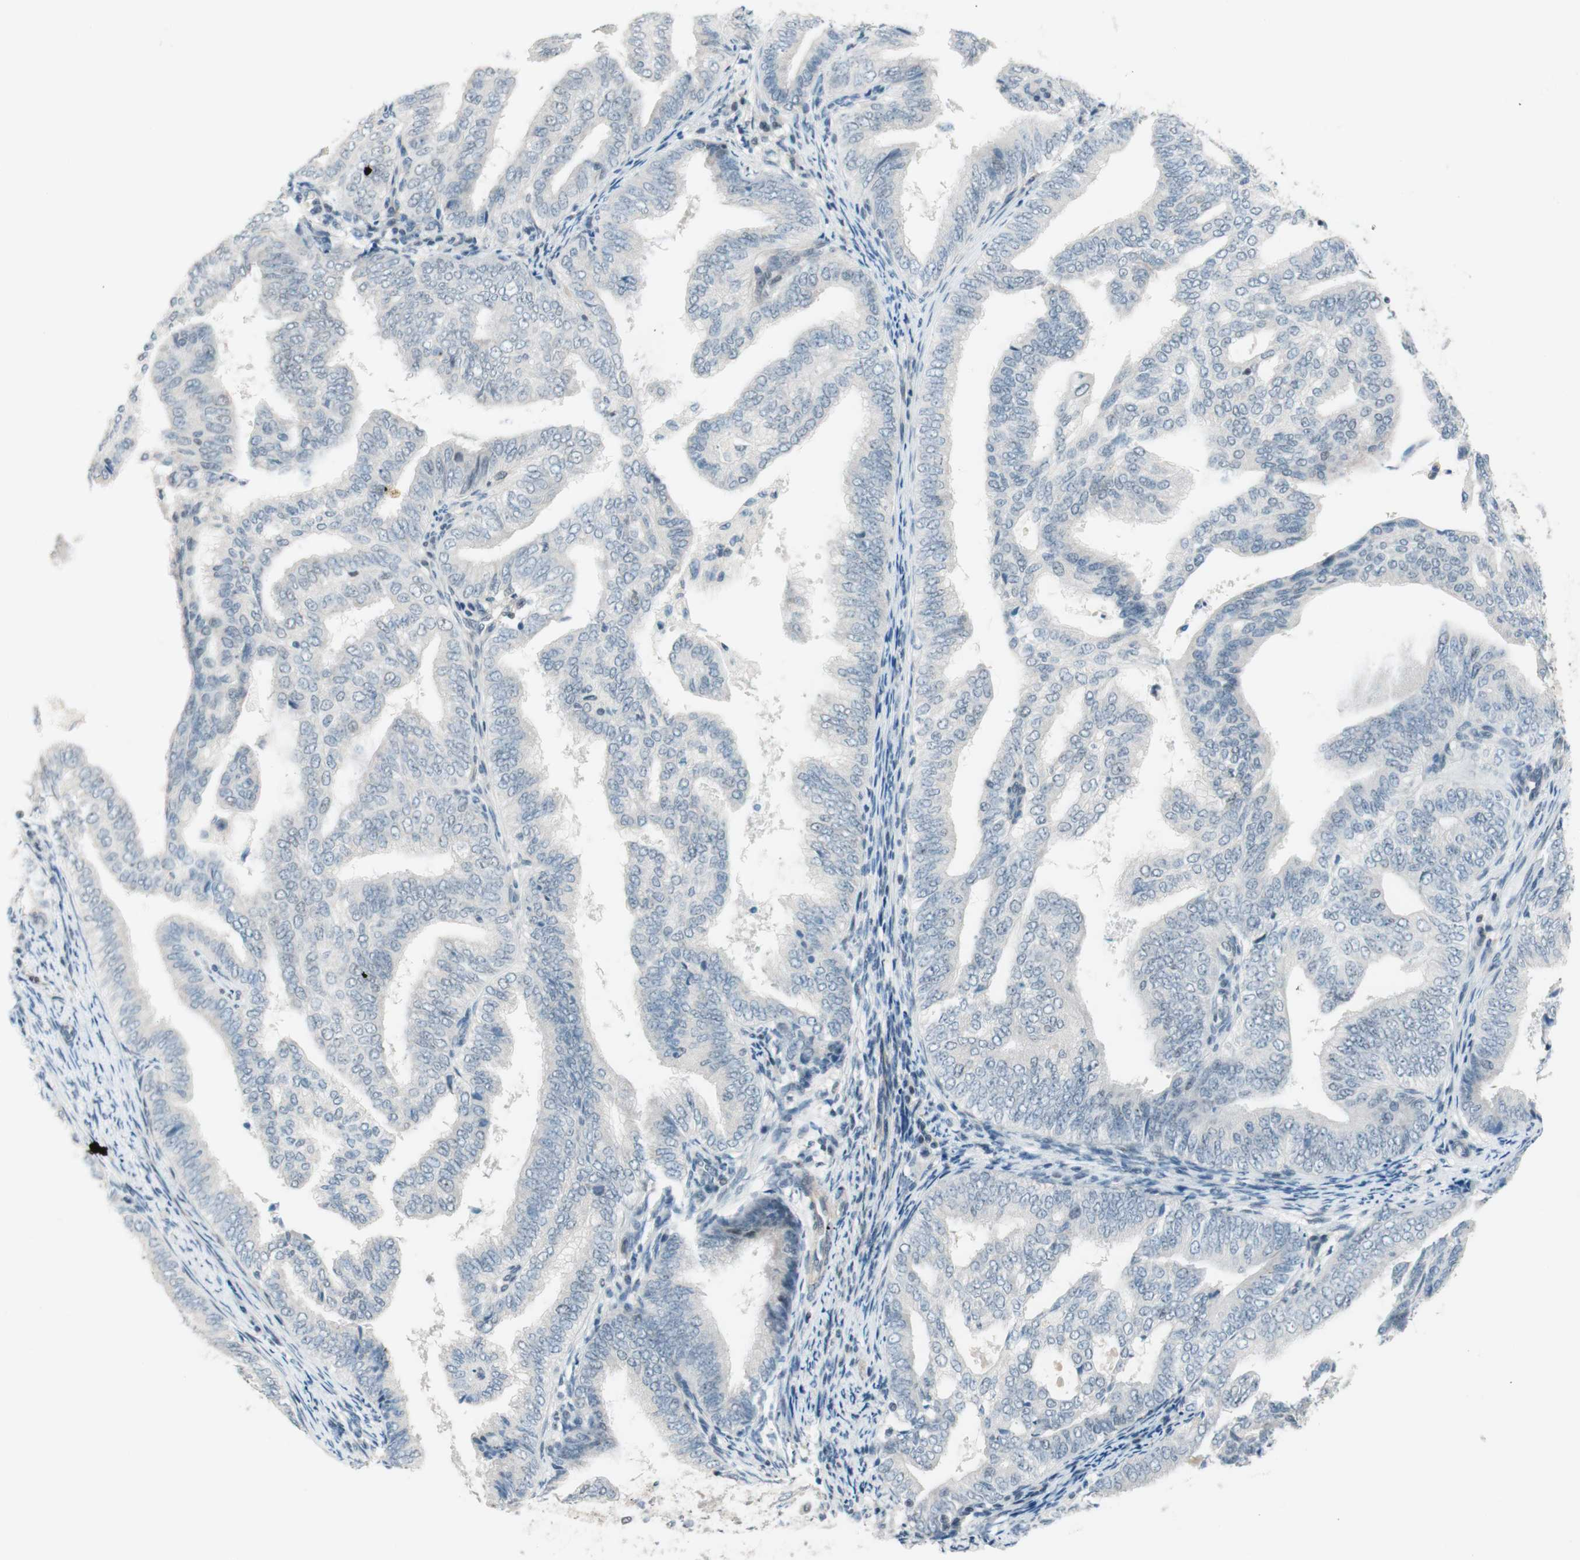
{"staining": {"intensity": "negative", "quantity": "none", "location": "none"}, "tissue": "endometrial cancer", "cell_type": "Tumor cells", "image_type": "cancer", "snomed": [{"axis": "morphology", "description": "Adenocarcinoma, NOS"}, {"axis": "topography", "description": "Endometrium"}], "caption": "A high-resolution histopathology image shows immunohistochemistry staining of adenocarcinoma (endometrial), which demonstrates no significant staining in tumor cells. The staining was performed using DAB (3,3'-diaminobenzidine) to visualize the protein expression in brown, while the nuclei were stained in blue with hematoxylin (Magnification: 20x).", "gene": "JPH1", "patient": {"sex": "female", "age": 58}}